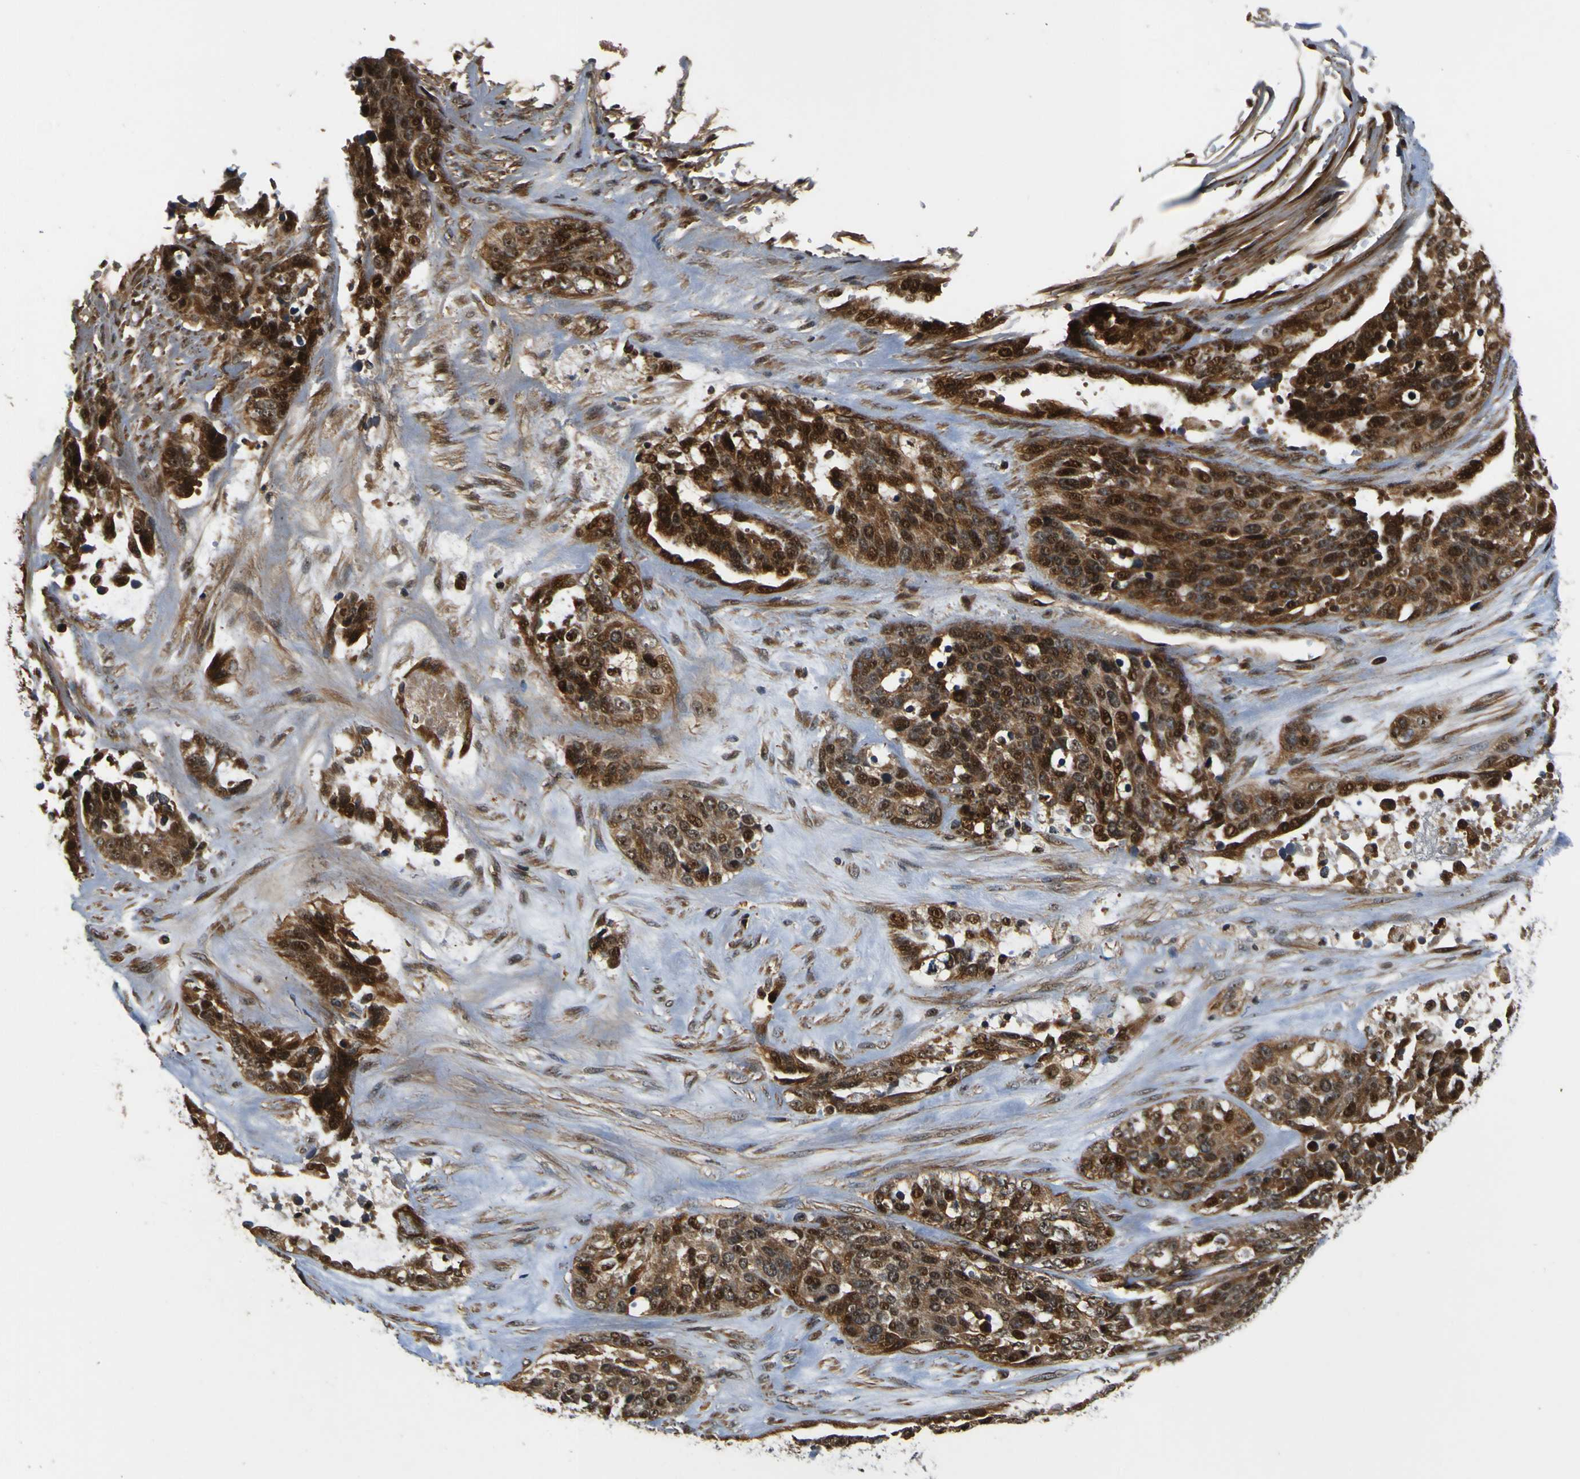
{"staining": {"intensity": "strong", "quantity": ">75%", "location": "cytoplasmic/membranous,nuclear"}, "tissue": "ovarian cancer", "cell_type": "Tumor cells", "image_type": "cancer", "snomed": [{"axis": "morphology", "description": "Cystadenocarcinoma, serous, NOS"}, {"axis": "topography", "description": "Ovary"}], "caption": "A histopathology image showing strong cytoplasmic/membranous and nuclear expression in about >75% of tumor cells in ovarian cancer, as visualized by brown immunohistochemical staining.", "gene": "LRP4", "patient": {"sex": "female", "age": 44}}